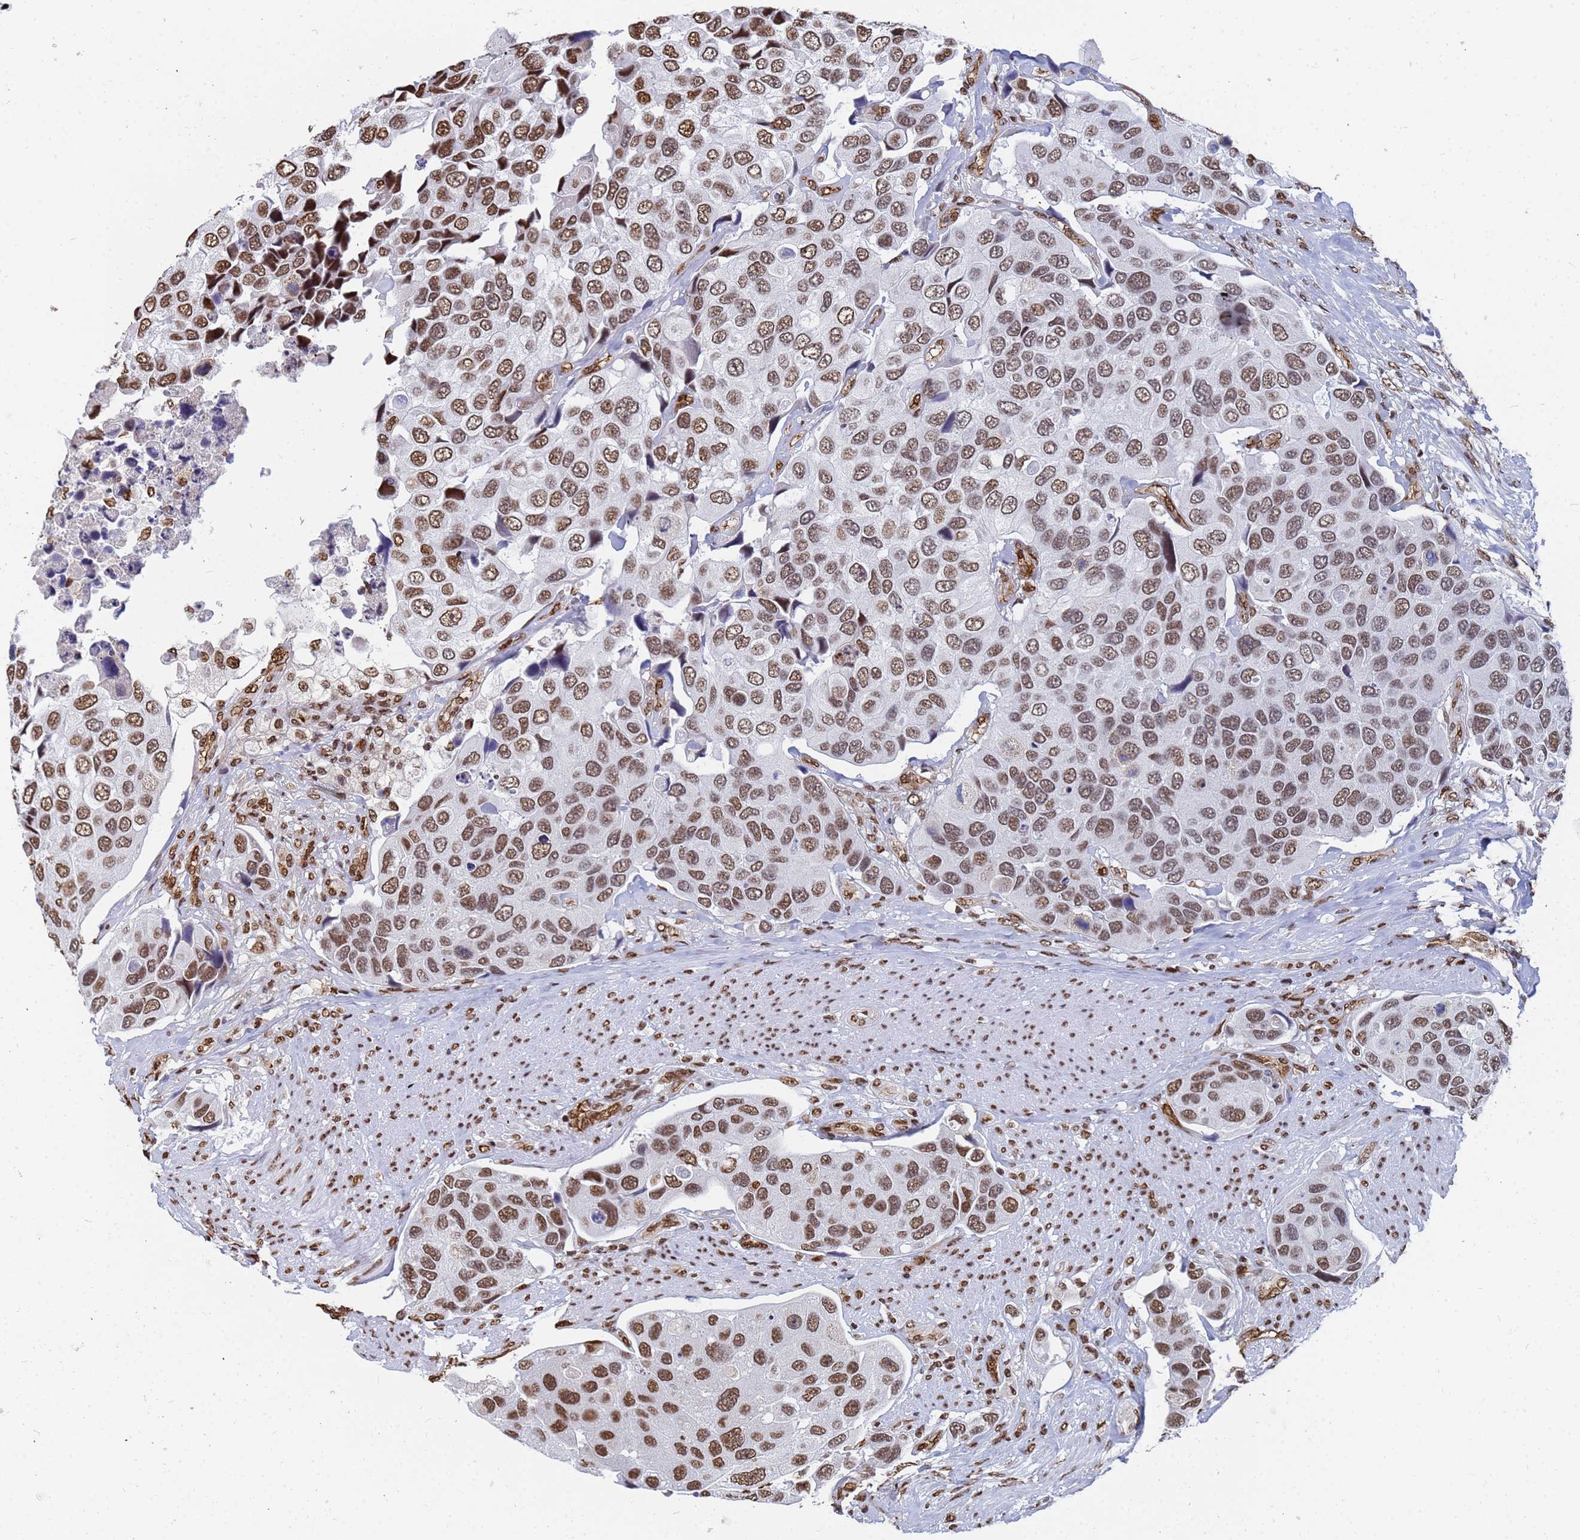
{"staining": {"intensity": "strong", "quantity": ">75%", "location": "nuclear"}, "tissue": "urothelial cancer", "cell_type": "Tumor cells", "image_type": "cancer", "snomed": [{"axis": "morphology", "description": "Urothelial carcinoma, High grade"}, {"axis": "topography", "description": "Urinary bladder"}], "caption": "An image showing strong nuclear expression in about >75% of tumor cells in urothelial cancer, as visualized by brown immunohistochemical staining.", "gene": "RAVER2", "patient": {"sex": "male", "age": 74}}